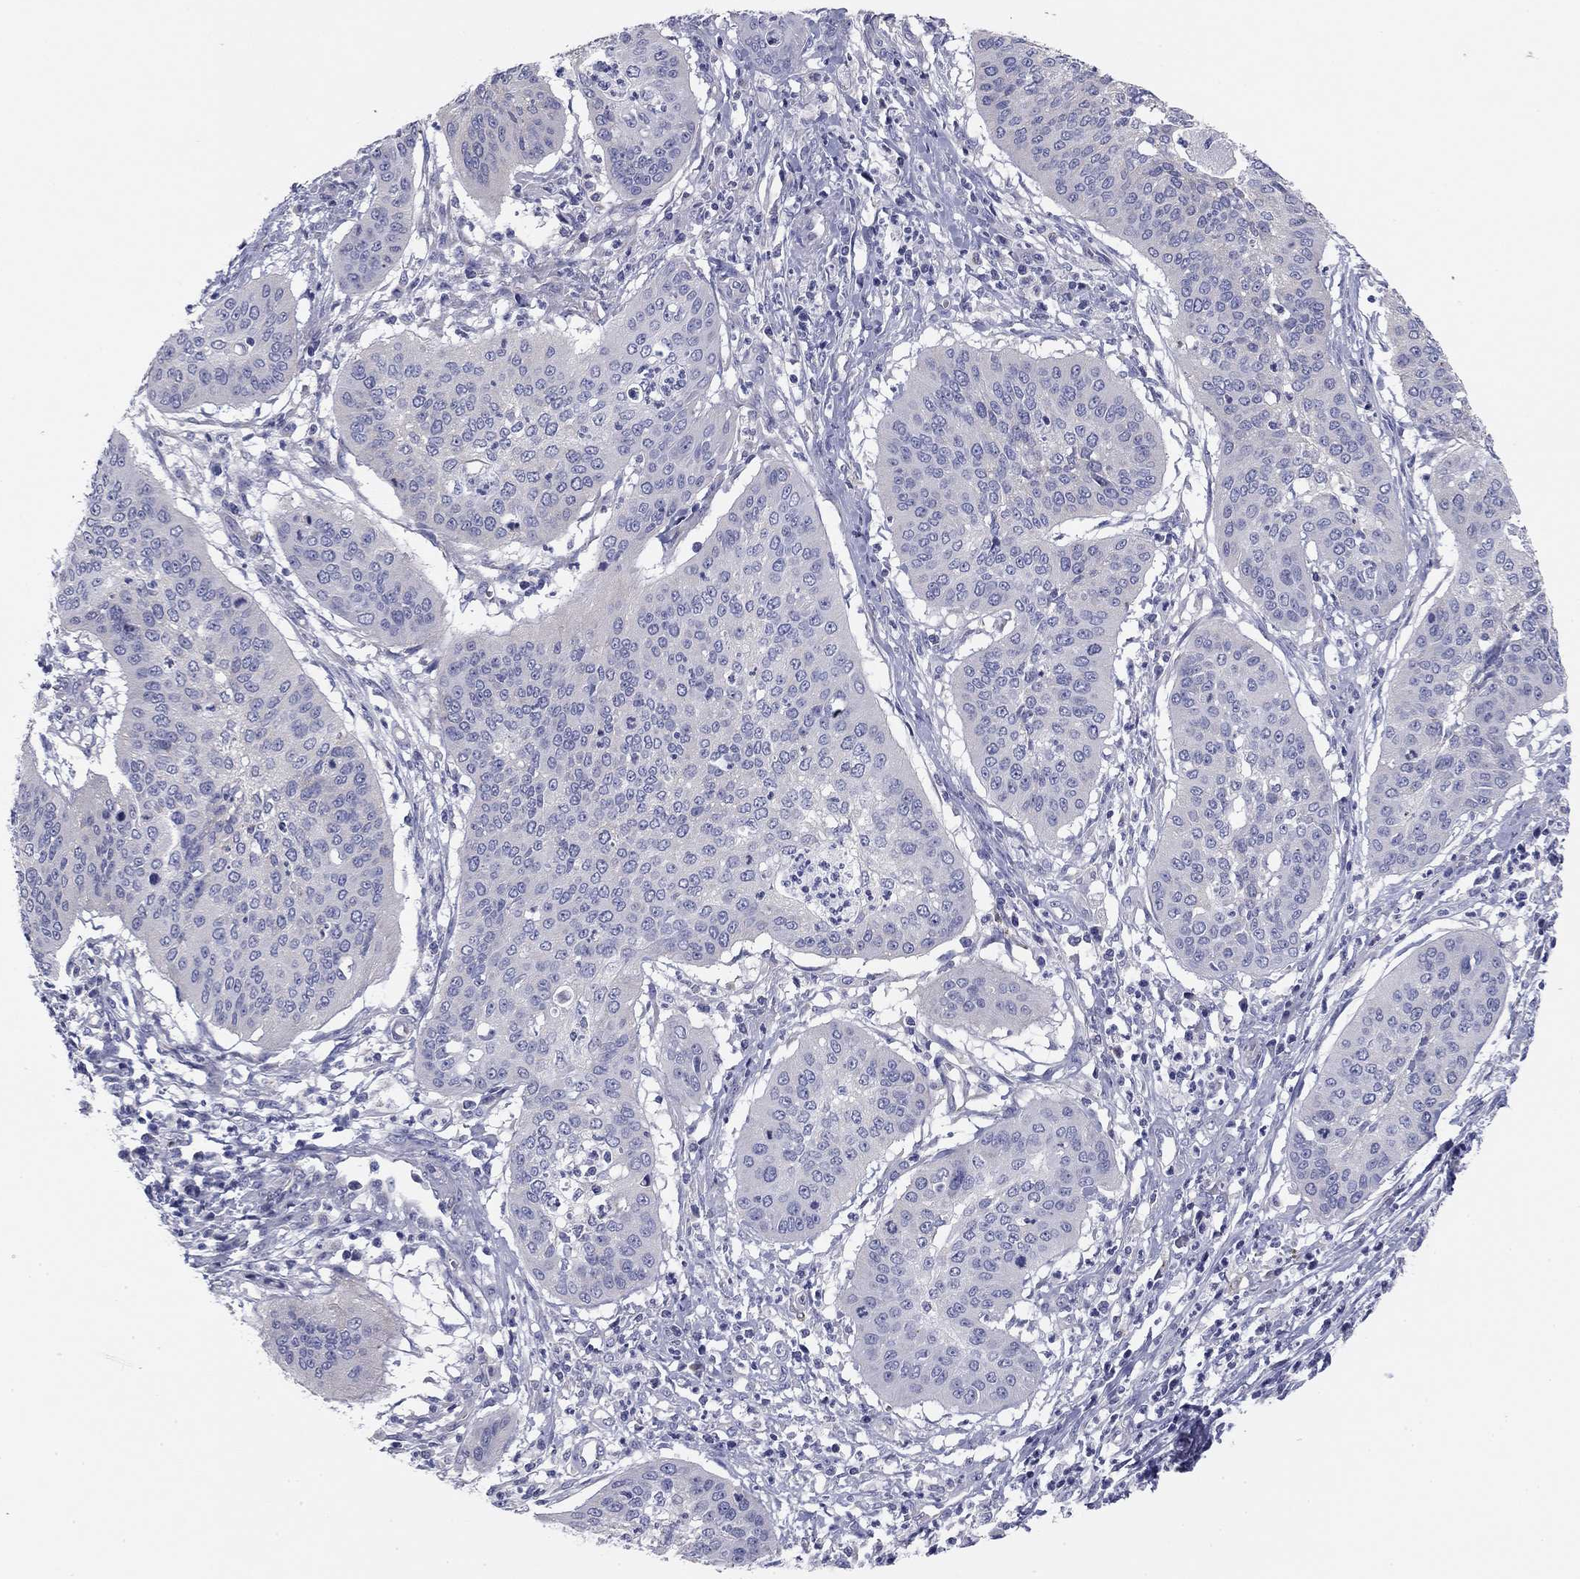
{"staining": {"intensity": "negative", "quantity": "none", "location": "none"}, "tissue": "cervical cancer", "cell_type": "Tumor cells", "image_type": "cancer", "snomed": [{"axis": "morphology", "description": "Normal tissue, NOS"}, {"axis": "morphology", "description": "Squamous cell carcinoma, NOS"}, {"axis": "topography", "description": "Cervix"}], "caption": "DAB (3,3'-diaminobenzidine) immunohistochemical staining of cervical cancer exhibits no significant expression in tumor cells.", "gene": "SEPTIN3", "patient": {"sex": "female", "age": 39}}